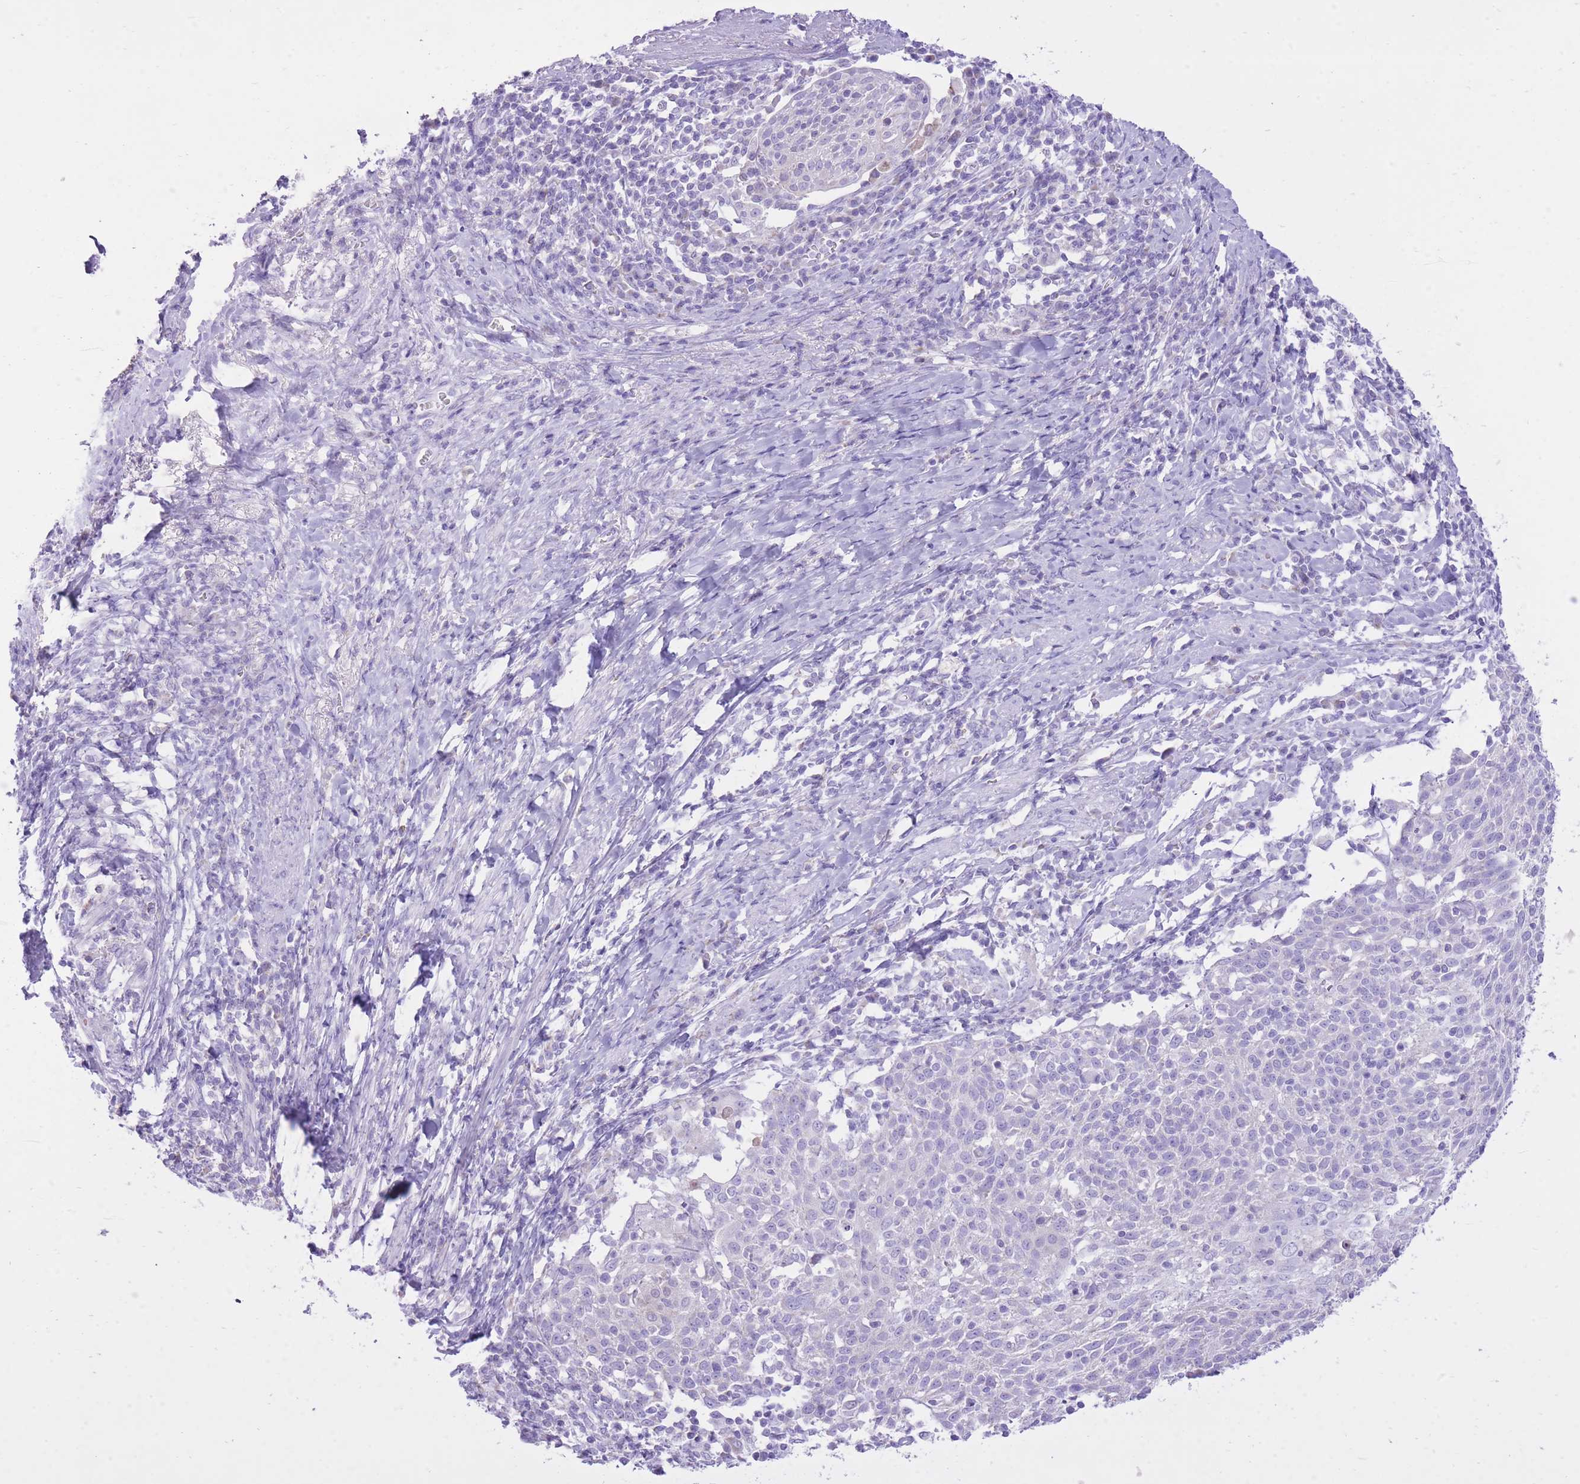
{"staining": {"intensity": "negative", "quantity": "none", "location": "none"}, "tissue": "cervical cancer", "cell_type": "Tumor cells", "image_type": "cancer", "snomed": [{"axis": "morphology", "description": "Squamous cell carcinoma, NOS"}, {"axis": "topography", "description": "Cervix"}], "caption": "Cervical squamous cell carcinoma was stained to show a protein in brown. There is no significant positivity in tumor cells.", "gene": "SLC4A4", "patient": {"sex": "female", "age": 52}}